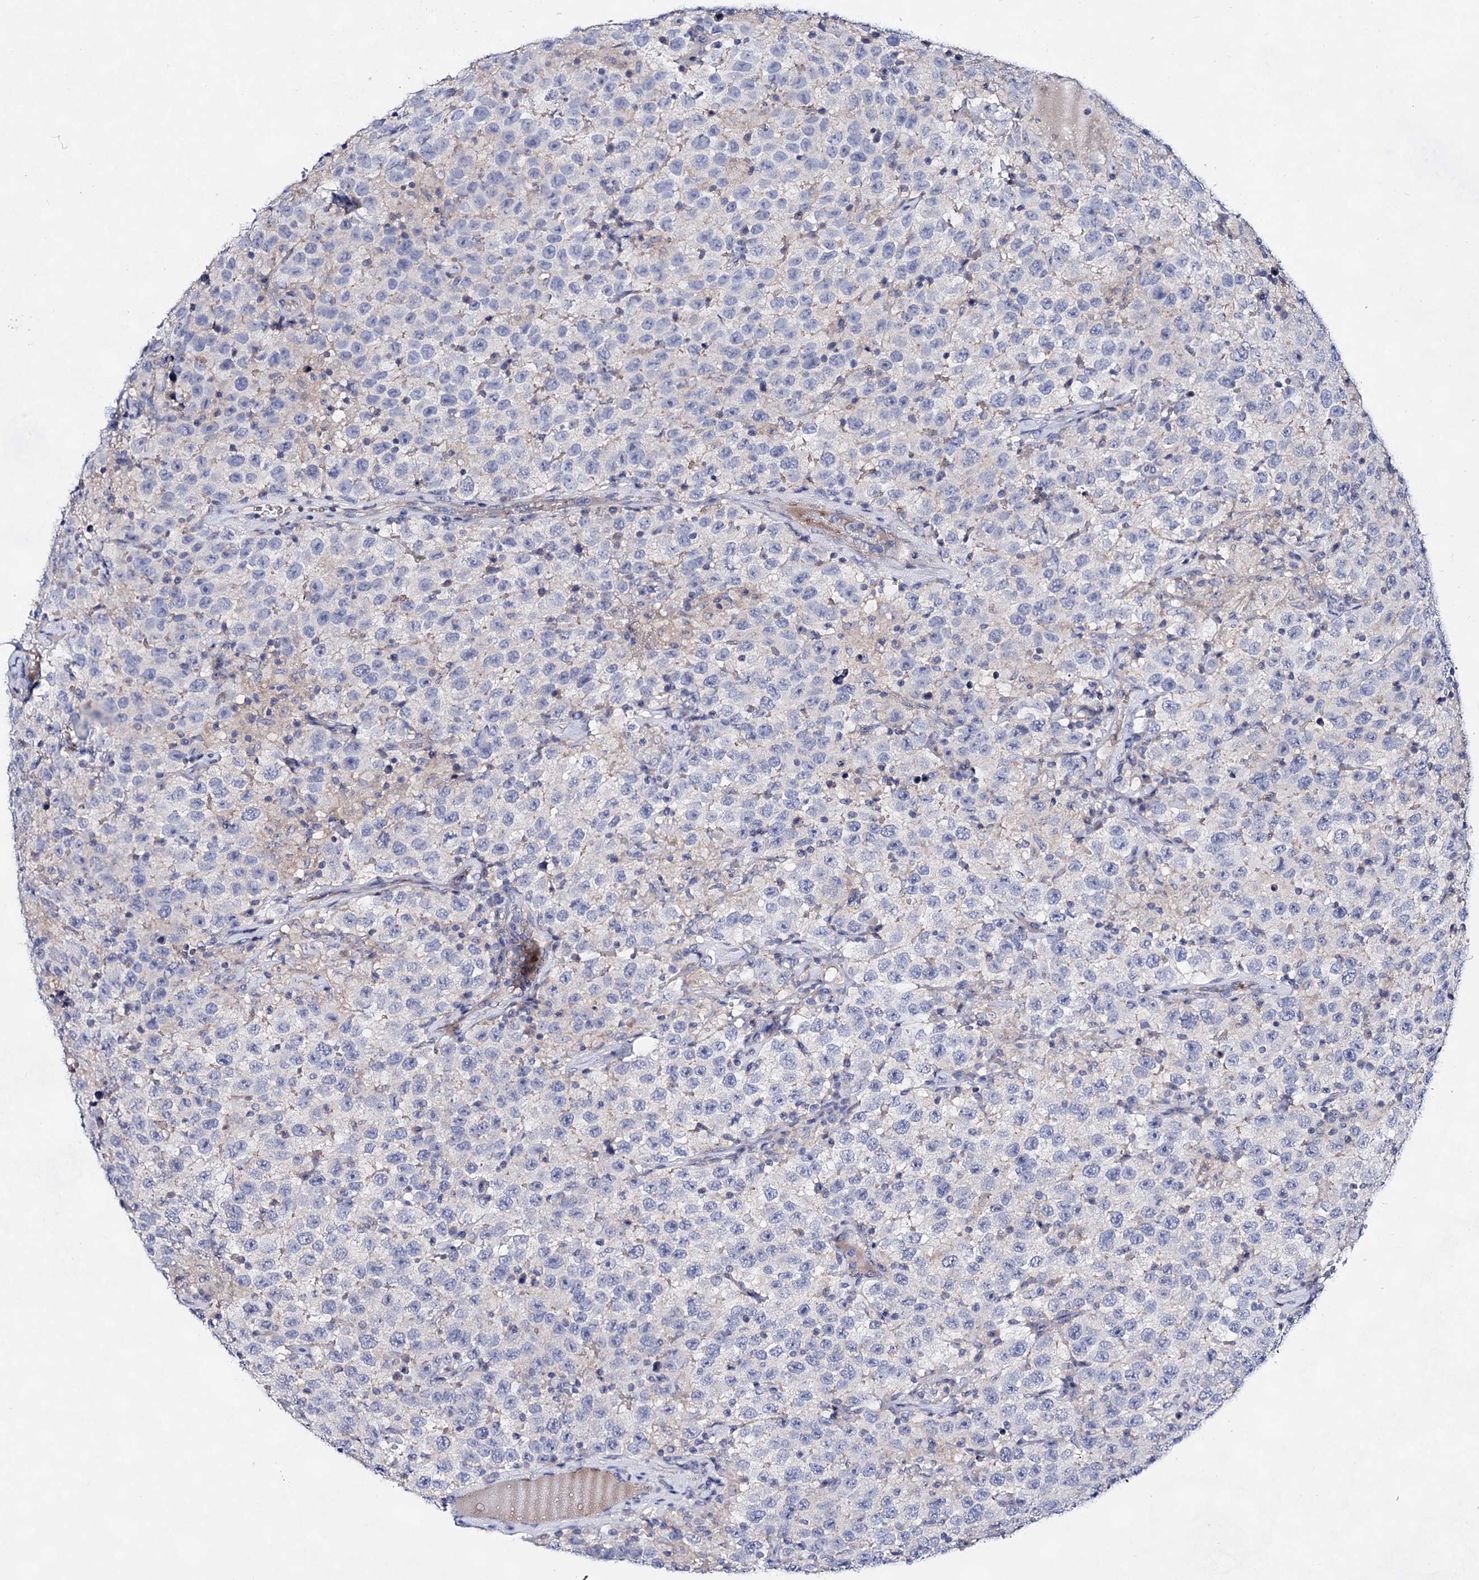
{"staining": {"intensity": "negative", "quantity": "none", "location": "none"}, "tissue": "testis cancer", "cell_type": "Tumor cells", "image_type": "cancer", "snomed": [{"axis": "morphology", "description": "Seminoma, NOS"}, {"axis": "topography", "description": "Testis"}], "caption": "DAB (3,3'-diaminobenzidine) immunohistochemical staining of human testis seminoma reveals no significant expression in tumor cells.", "gene": "PLIN1", "patient": {"sex": "male", "age": 41}}